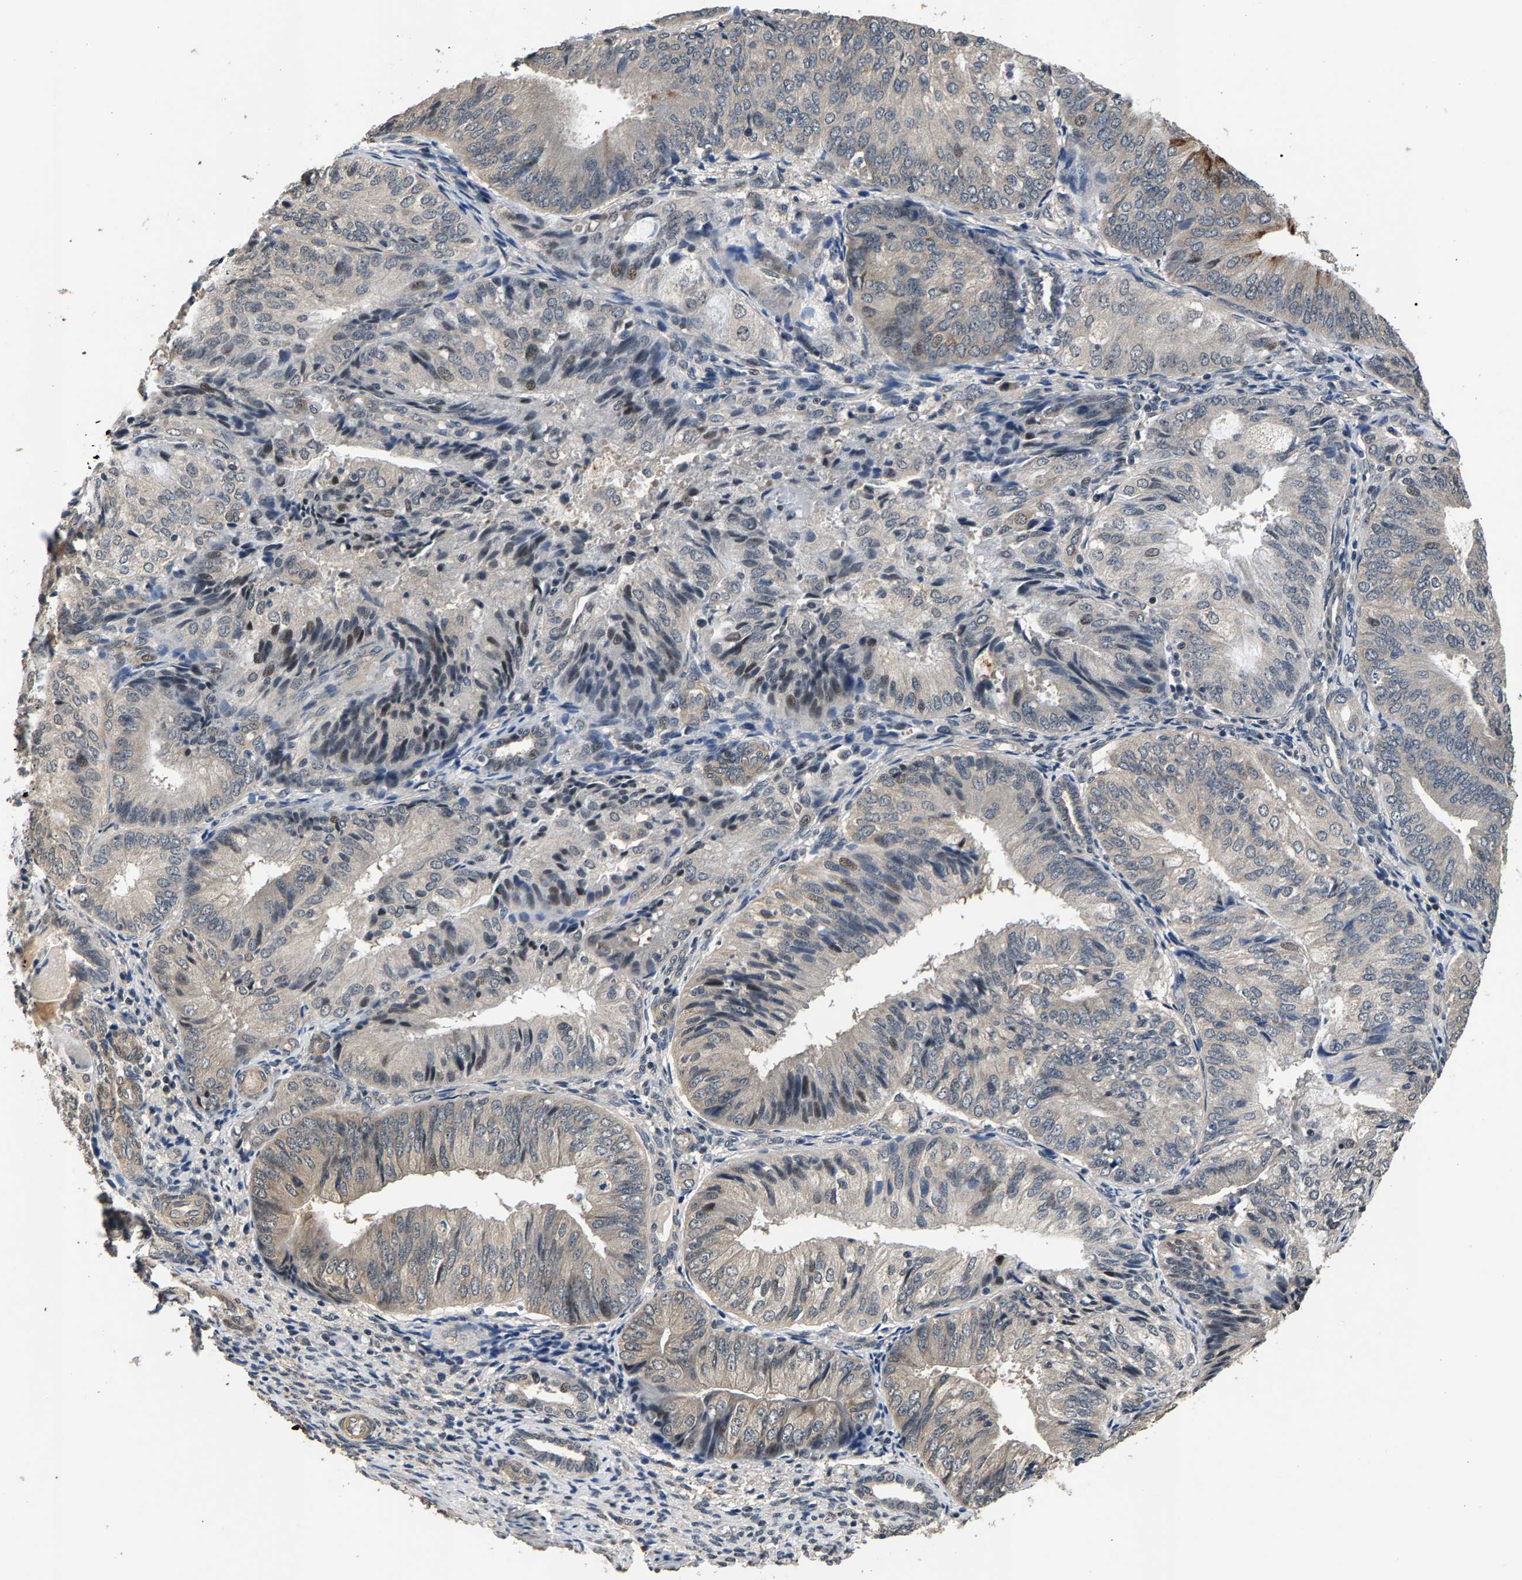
{"staining": {"intensity": "moderate", "quantity": "<25%", "location": "cytoplasmic/membranous,nuclear"}, "tissue": "endometrial cancer", "cell_type": "Tumor cells", "image_type": "cancer", "snomed": [{"axis": "morphology", "description": "Adenocarcinoma, NOS"}, {"axis": "topography", "description": "Endometrium"}], "caption": "Human adenocarcinoma (endometrial) stained with a brown dye exhibits moderate cytoplasmic/membranous and nuclear positive positivity in about <25% of tumor cells.", "gene": "RBM33", "patient": {"sex": "female", "age": 81}}